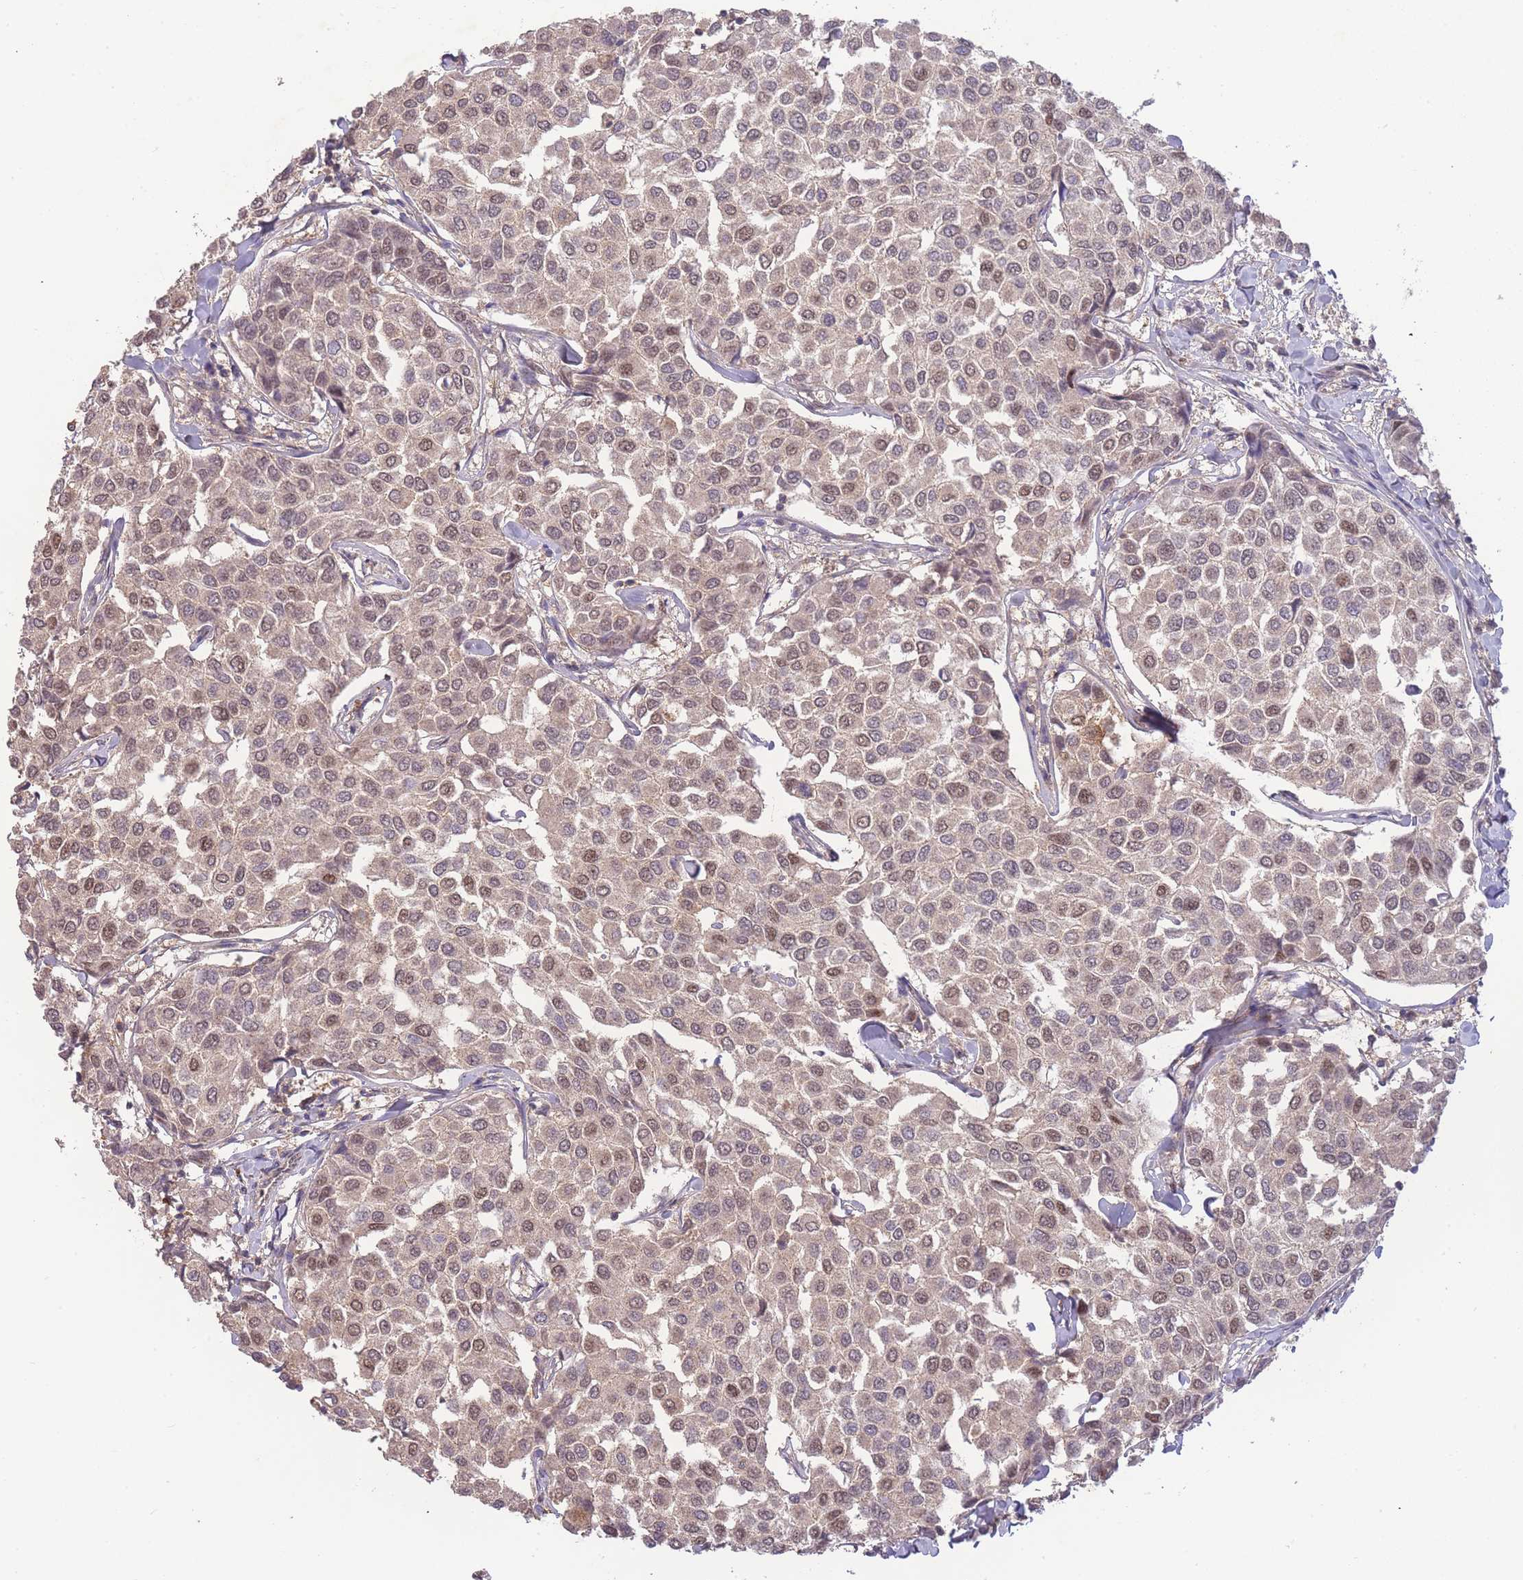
{"staining": {"intensity": "weak", "quantity": ">75%", "location": "nuclear"}, "tissue": "breast cancer", "cell_type": "Tumor cells", "image_type": "cancer", "snomed": [{"axis": "morphology", "description": "Duct carcinoma"}, {"axis": "topography", "description": "Breast"}], "caption": "IHC image of human invasive ductal carcinoma (breast) stained for a protein (brown), which exhibits low levels of weak nuclear expression in about >75% of tumor cells.", "gene": "RNF144B", "patient": {"sex": "female", "age": 55}}